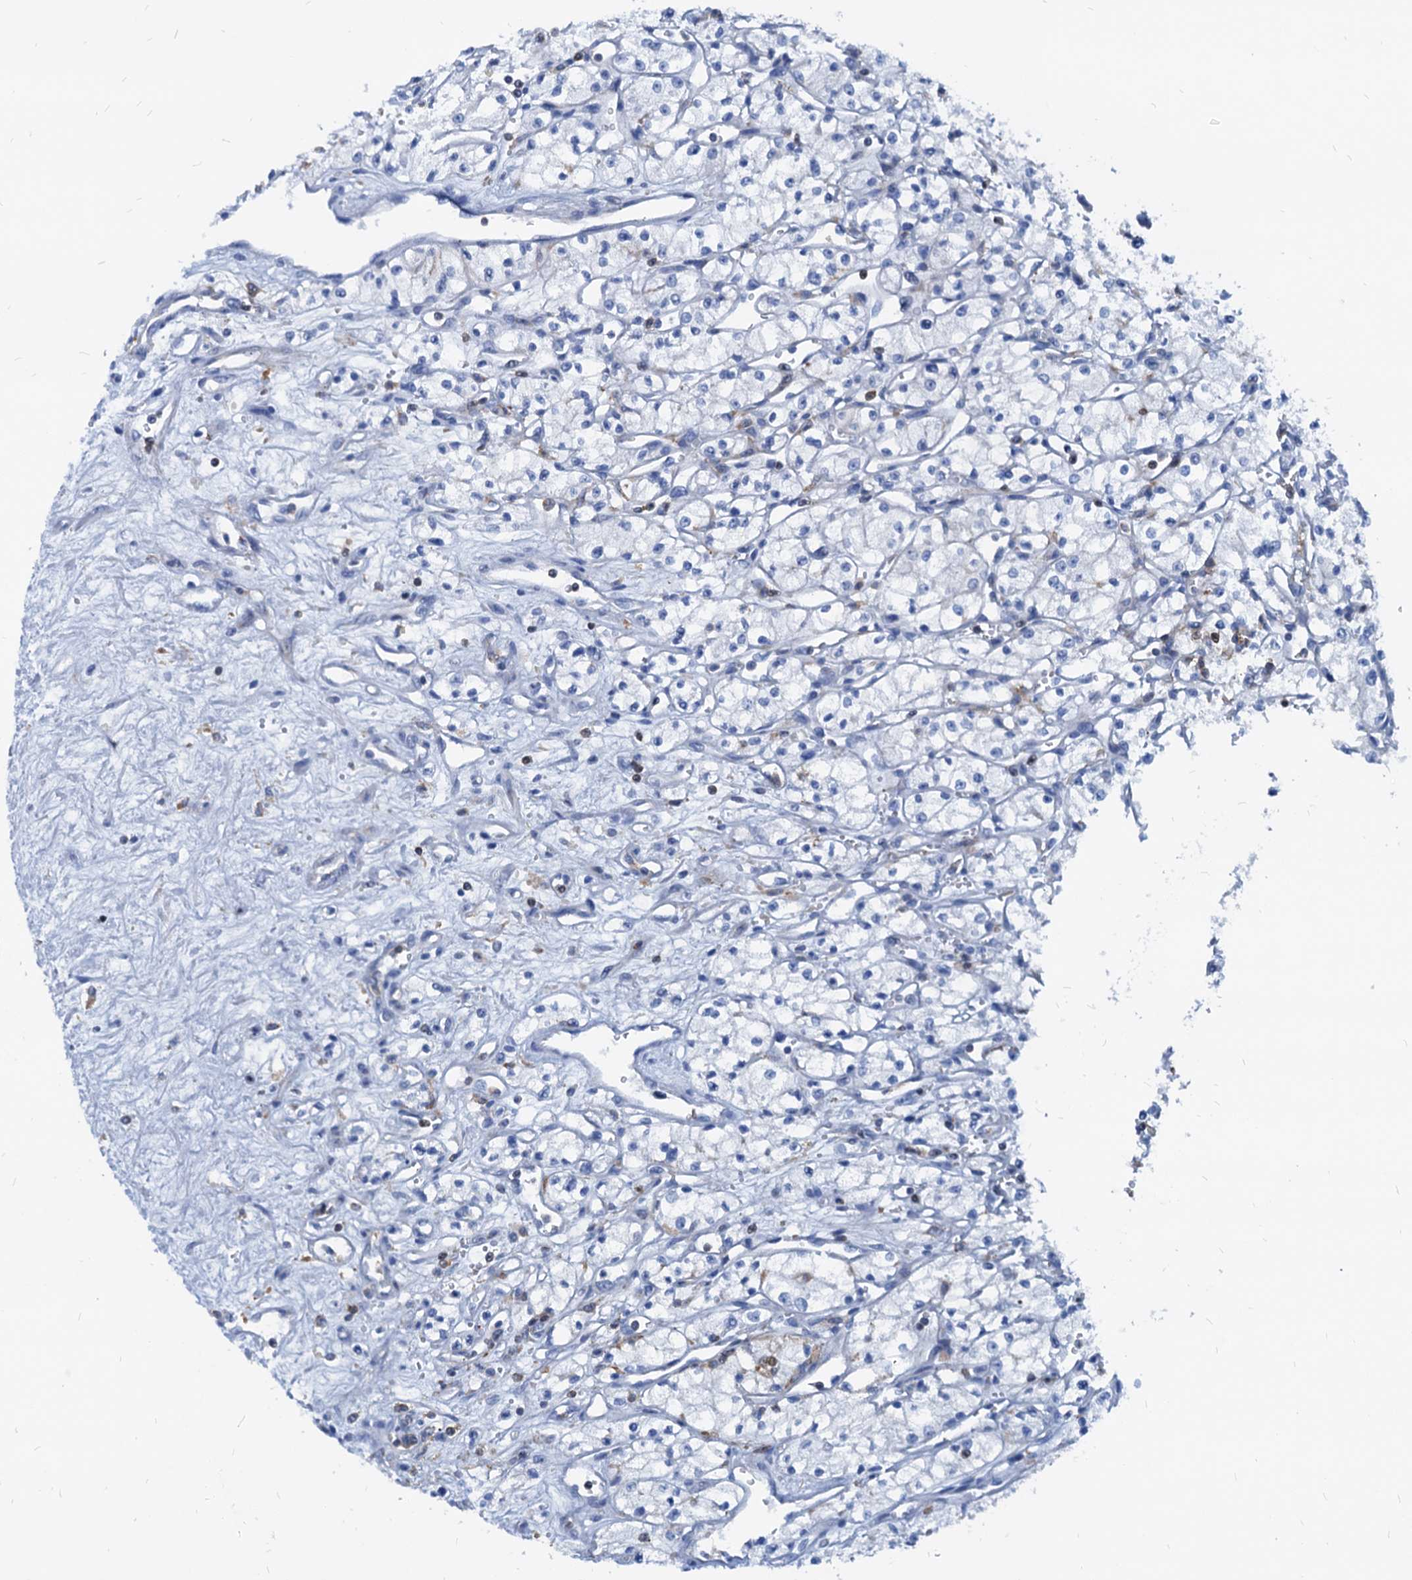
{"staining": {"intensity": "negative", "quantity": "none", "location": "none"}, "tissue": "renal cancer", "cell_type": "Tumor cells", "image_type": "cancer", "snomed": [{"axis": "morphology", "description": "Adenocarcinoma, NOS"}, {"axis": "topography", "description": "Kidney"}], "caption": "Immunohistochemistry (IHC) histopathology image of renal cancer stained for a protein (brown), which exhibits no staining in tumor cells.", "gene": "LCP2", "patient": {"sex": "male", "age": 59}}